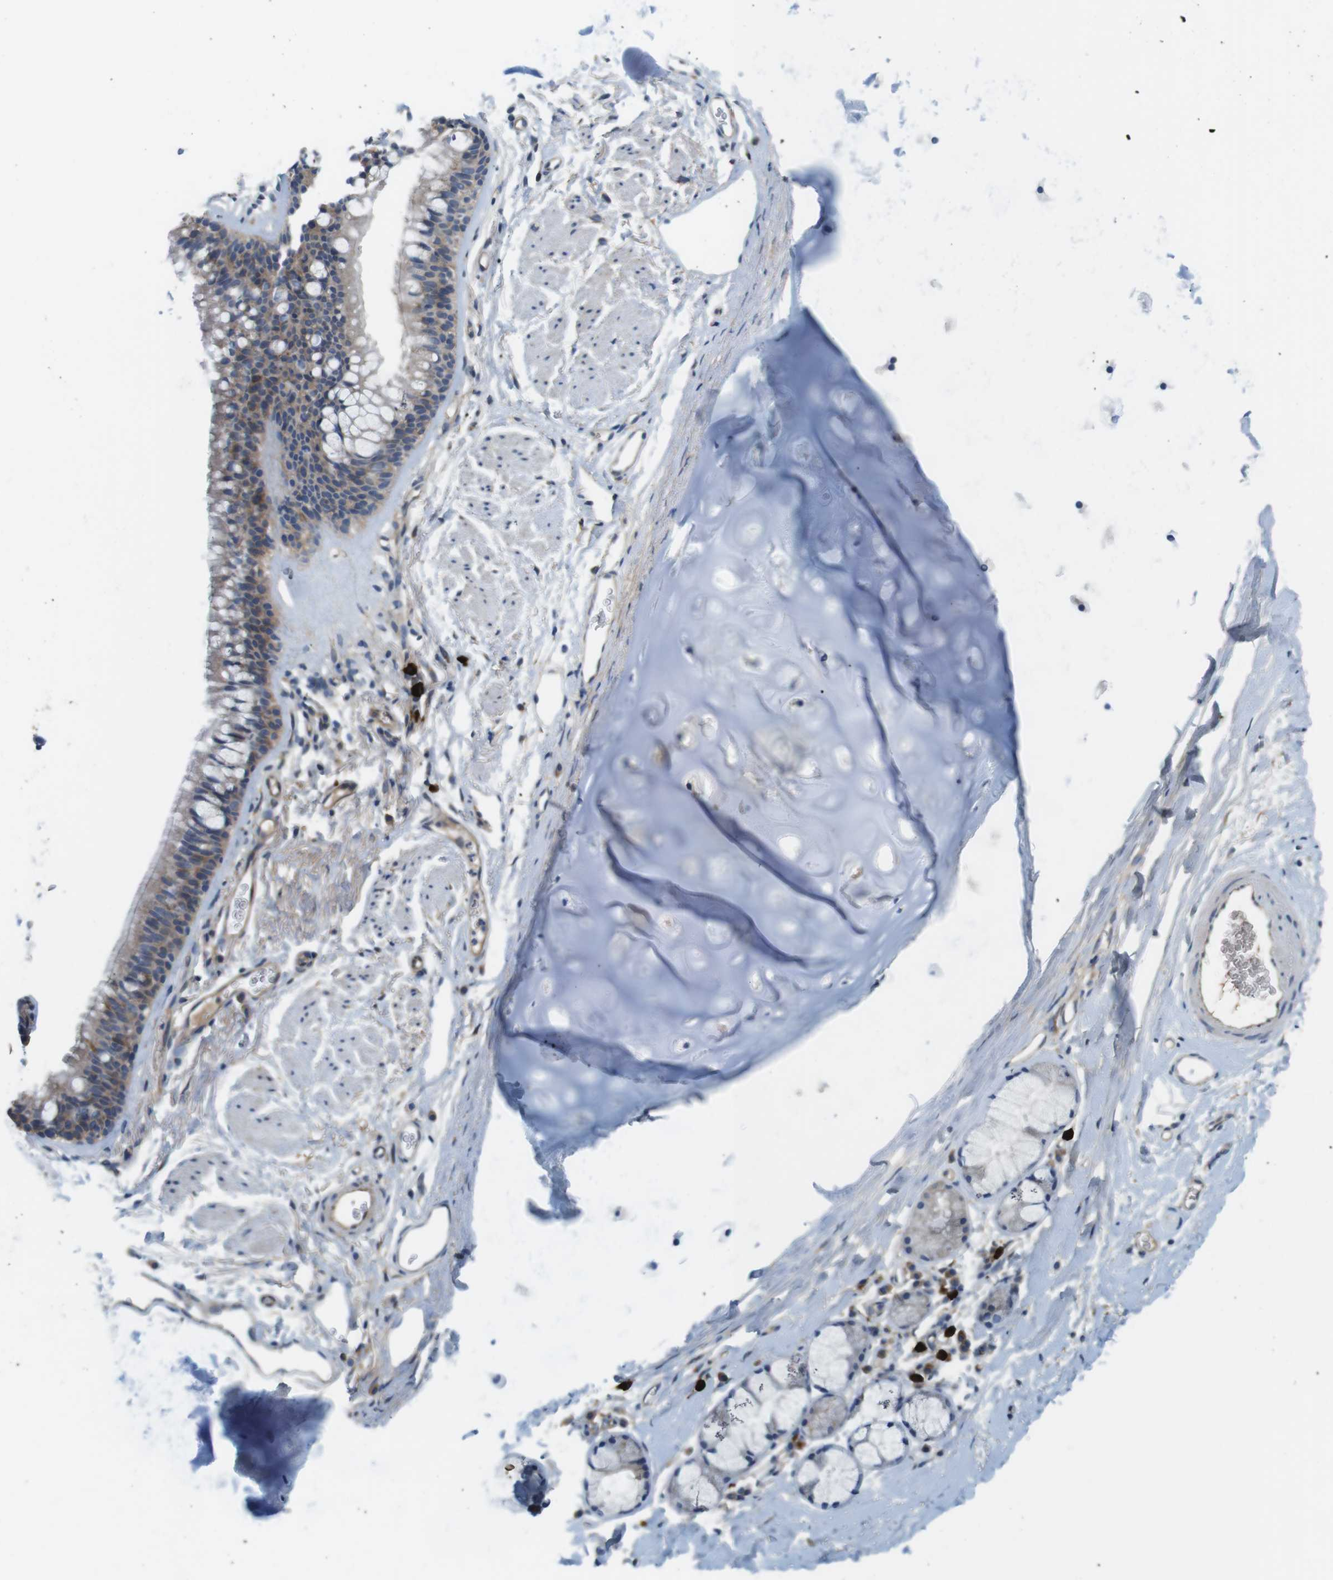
{"staining": {"intensity": "negative", "quantity": "none", "location": "none"}, "tissue": "adipose tissue", "cell_type": "Adipocytes", "image_type": "normal", "snomed": [{"axis": "morphology", "description": "Normal tissue, NOS"}, {"axis": "topography", "description": "Cartilage tissue"}, {"axis": "topography", "description": "Bronchus"}], "caption": "Immunohistochemistry (IHC) micrograph of benign adipose tissue: human adipose tissue stained with DAB exhibits no significant protein positivity in adipocytes. (Brightfield microscopy of DAB (3,3'-diaminobenzidine) immunohistochemistry (IHC) at high magnification).", "gene": "DCLK1", "patient": {"sex": "female", "age": 53}}